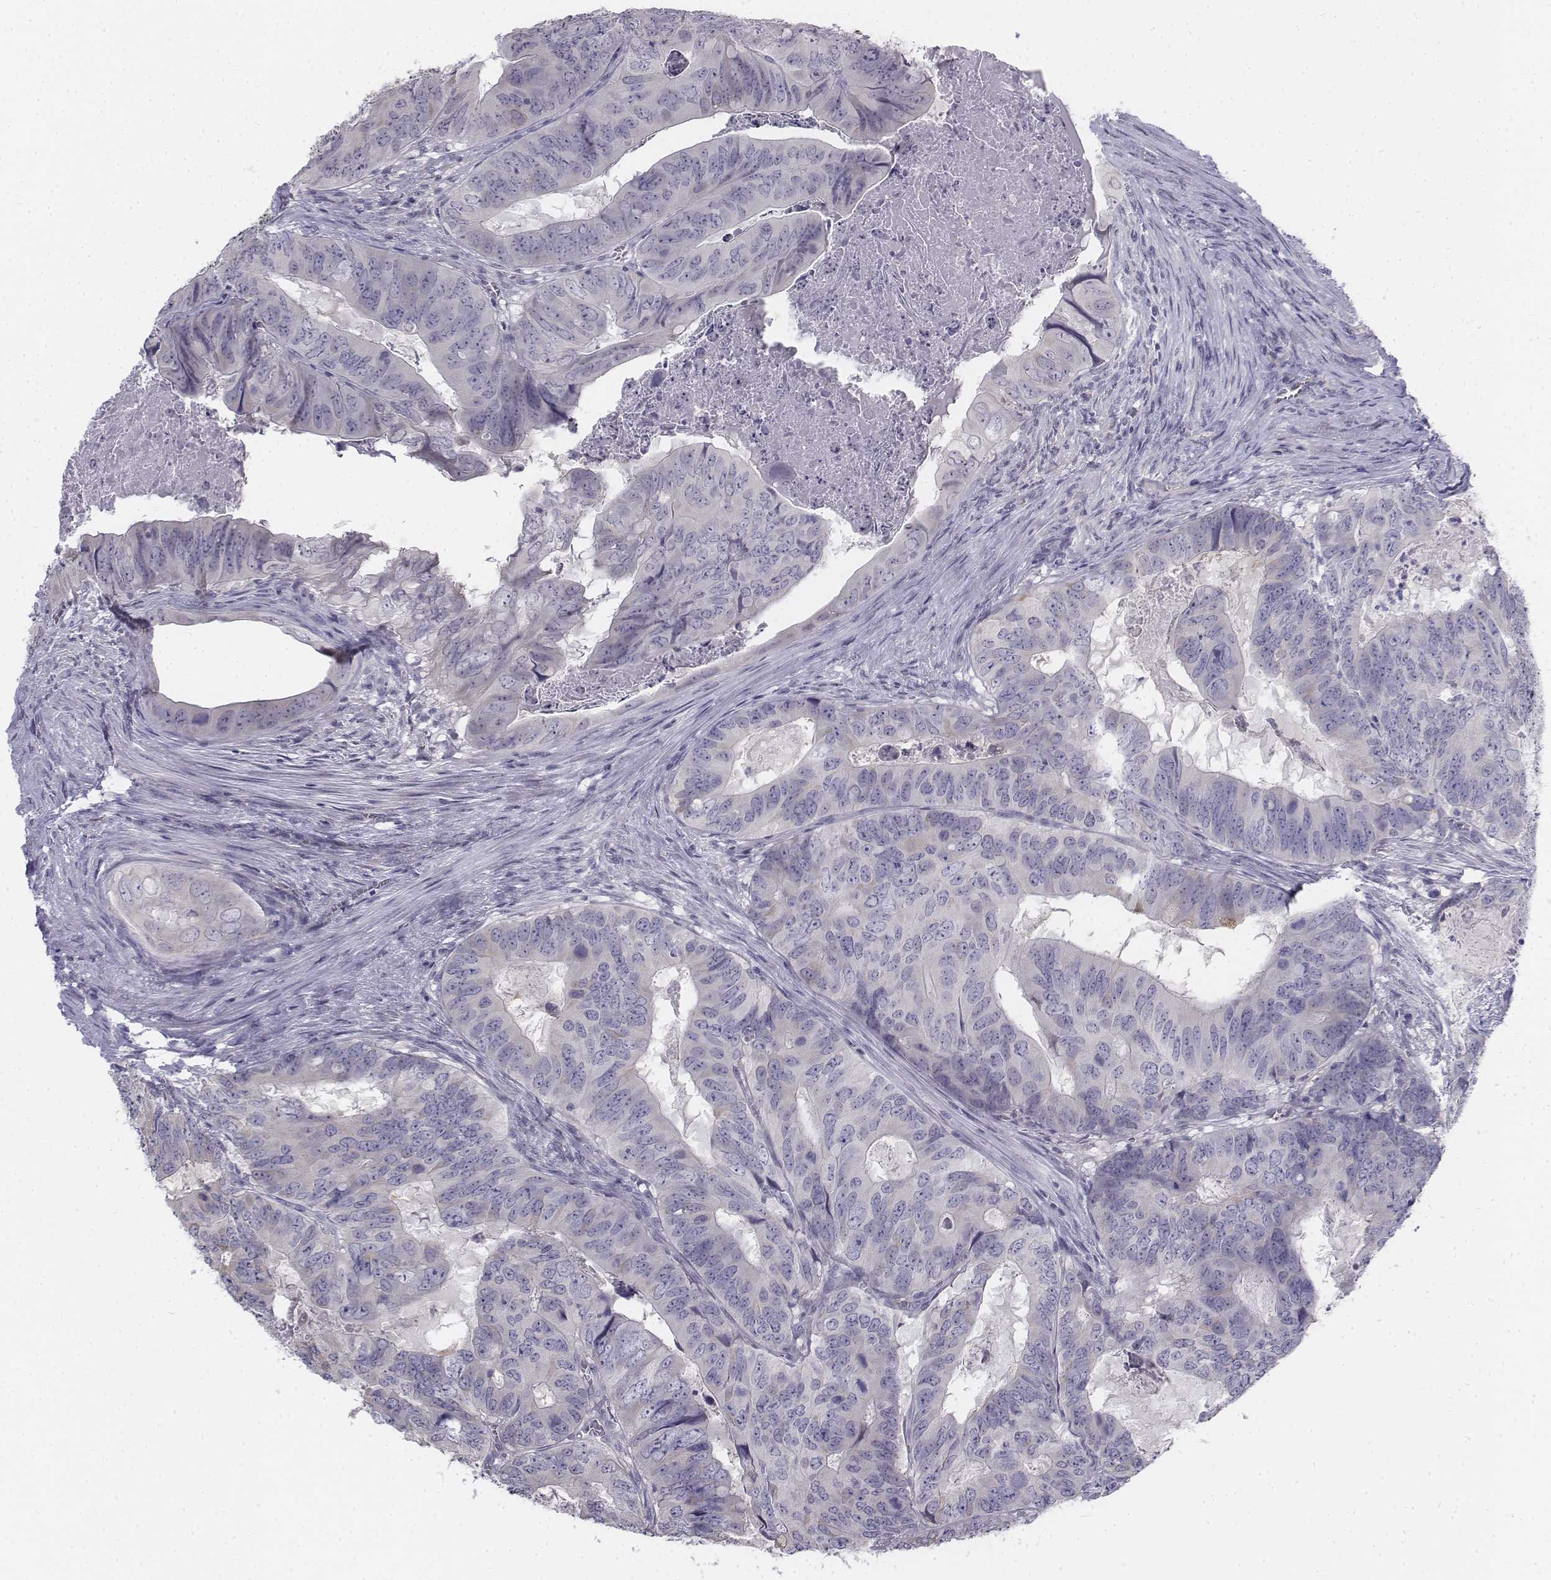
{"staining": {"intensity": "negative", "quantity": "none", "location": "none"}, "tissue": "colorectal cancer", "cell_type": "Tumor cells", "image_type": "cancer", "snomed": [{"axis": "morphology", "description": "Adenocarcinoma, NOS"}, {"axis": "topography", "description": "Colon"}], "caption": "DAB immunohistochemical staining of human colorectal cancer reveals no significant positivity in tumor cells. (IHC, brightfield microscopy, high magnification).", "gene": "PENK", "patient": {"sex": "male", "age": 79}}